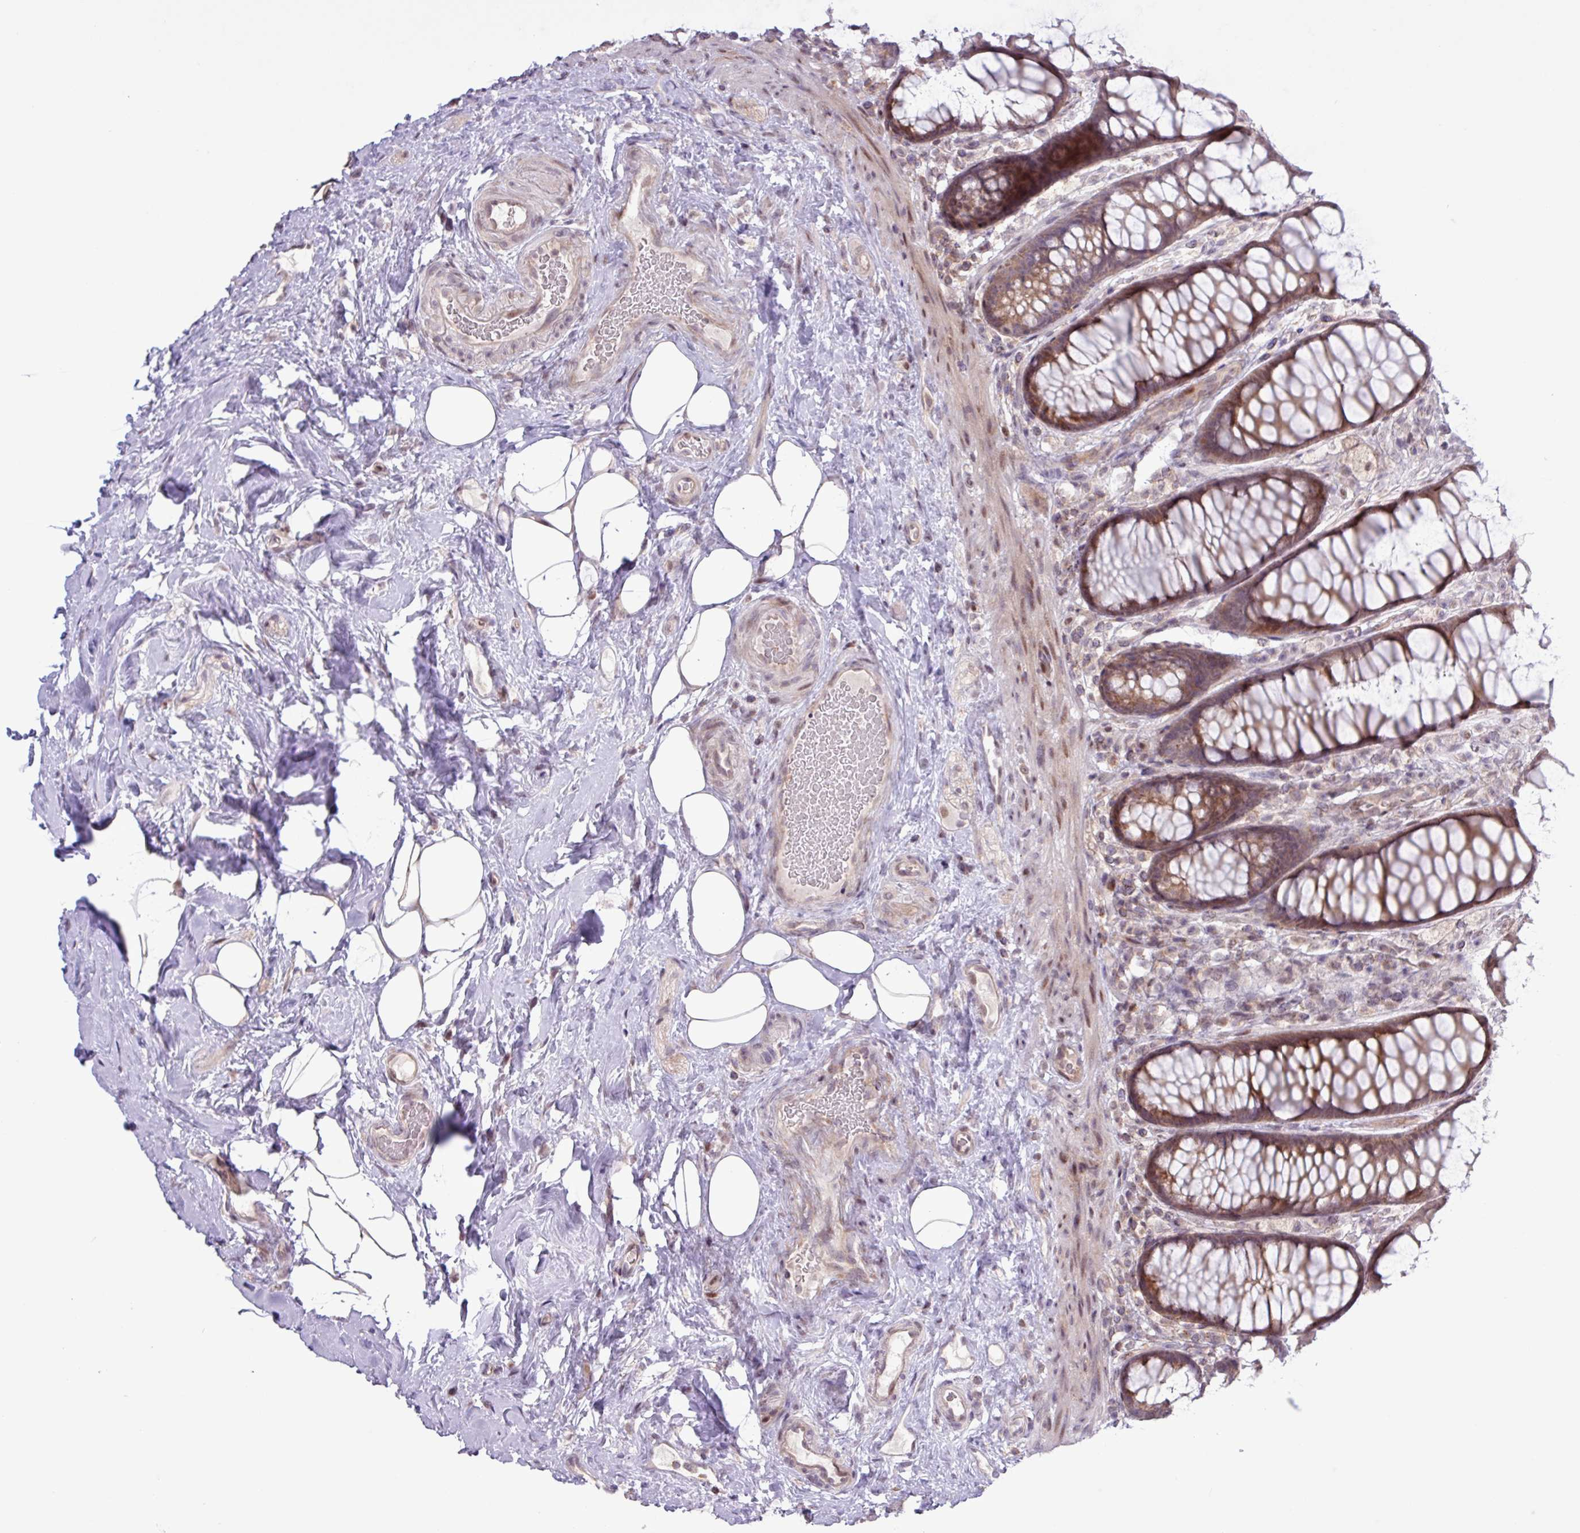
{"staining": {"intensity": "moderate", "quantity": ">75%", "location": "cytoplasmic/membranous,nuclear"}, "tissue": "rectum", "cell_type": "Glandular cells", "image_type": "normal", "snomed": [{"axis": "morphology", "description": "Normal tissue, NOS"}, {"axis": "topography", "description": "Rectum"}], "caption": "Immunohistochemical staining of benign human rectum demonstrates medium levels of moderate cytoplasmic/membranous,nuclear staining in approximately >75% of glandular cells. (Stains: DAB in brown, nuclei in blue, Microscopy: brightfield microscopy at high magnification).", "gene": "RTL3", "patient": {"sex": "female", "age": 67}}